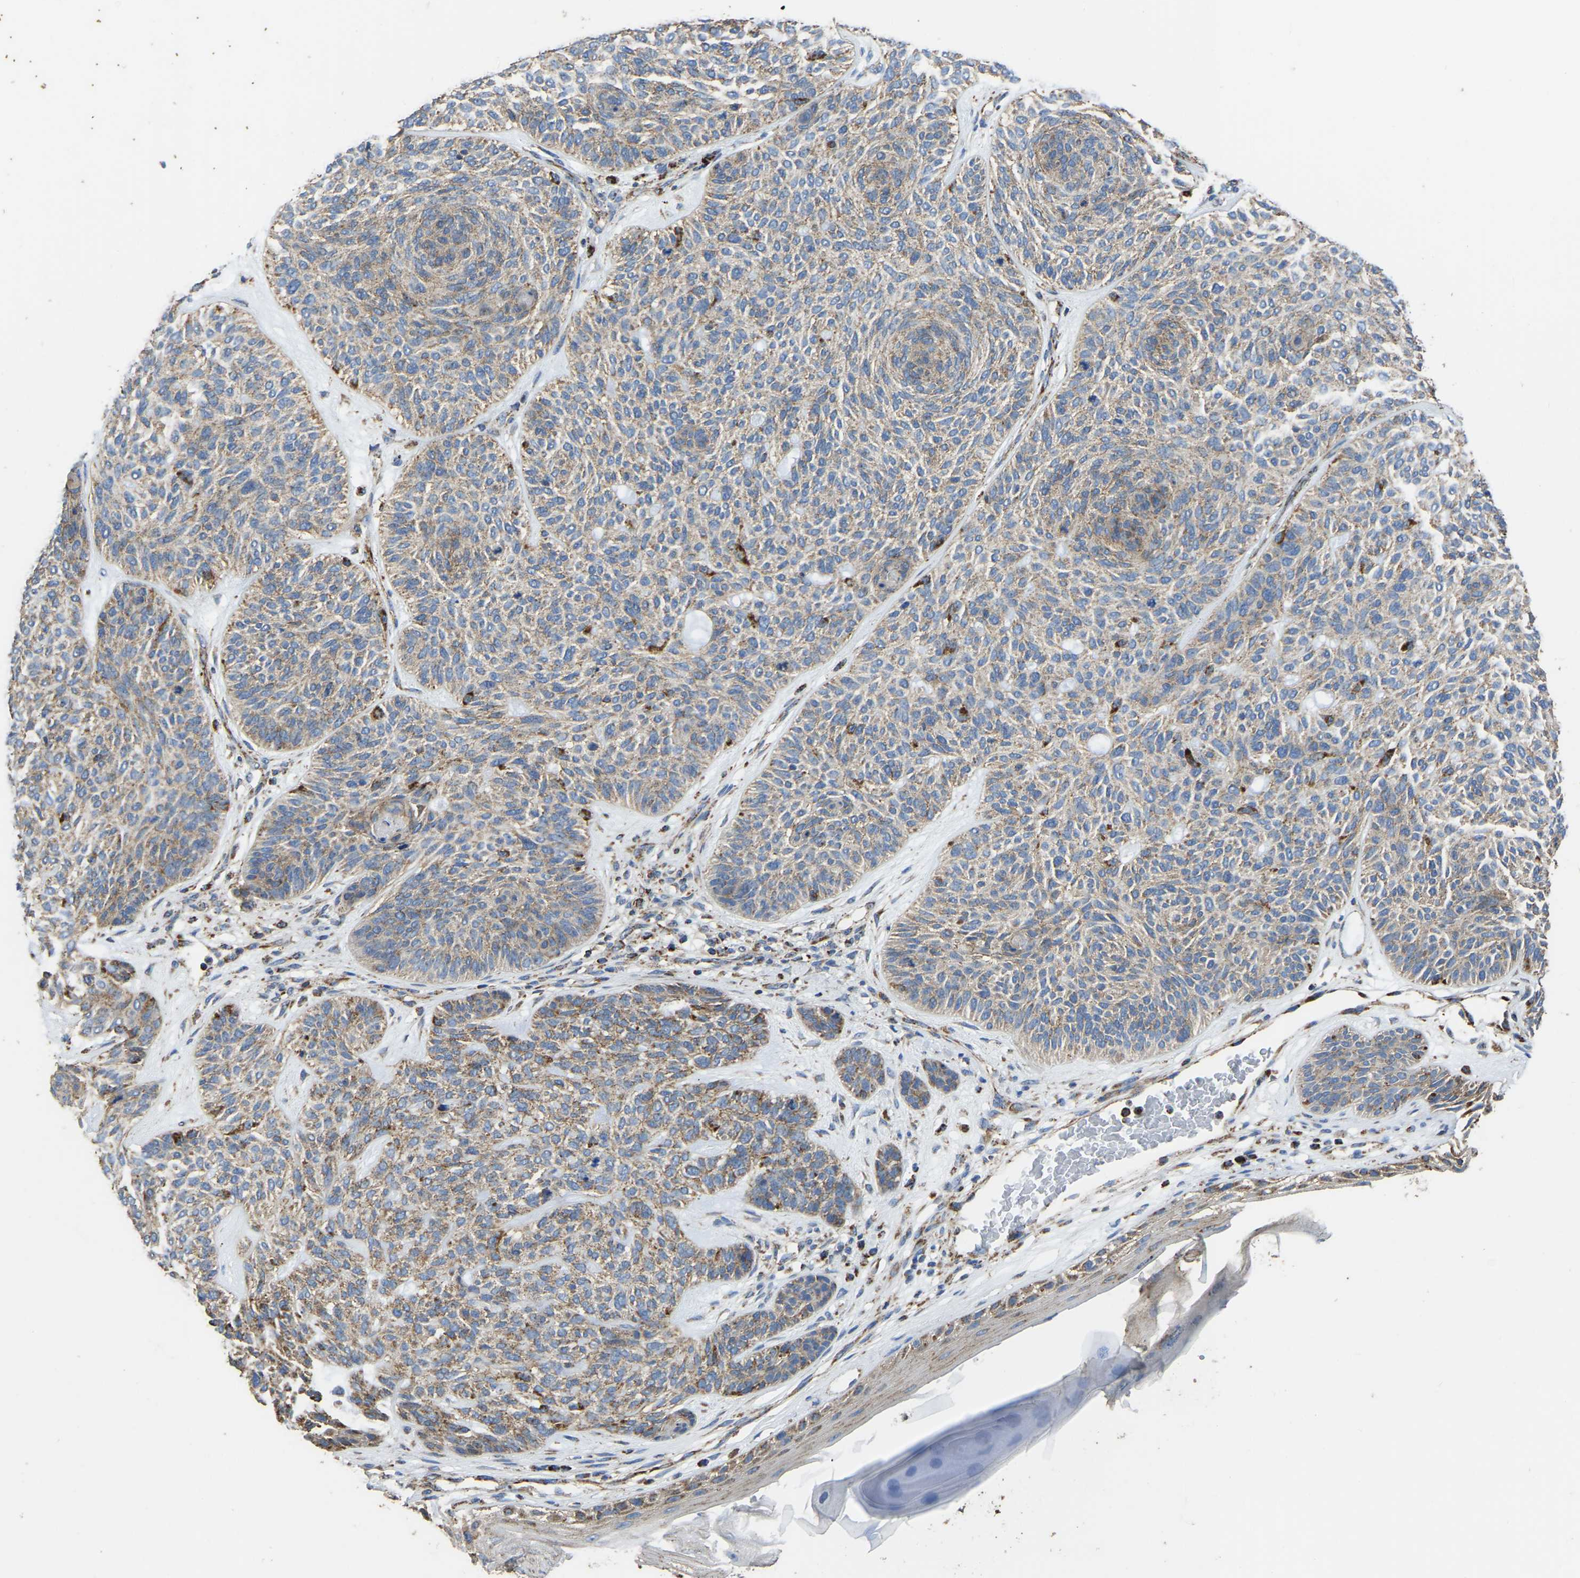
{"staining": {"intensity": "moderate", "quantity": ">75%", "location": "cytoplasmic/membranous"}, "tissue": "skin cancer", "cell_type": "Tumor cells", "image_type": "cancer", "snomed": [{"axis": "morphology", "description": "Basal cell carcinoma"}, {"axis": "topography", "description": "Skin"}], "caption": "An immunohistochemistry (IHC) photomicrograph of neoplastic tissue is shown. Protein staining in brown labels moderate cytoplasmic/membranous positivity in skin cancer within tumor cells.", "gene": "ETFA", "patient": {"sex": "male", "age": 55}}